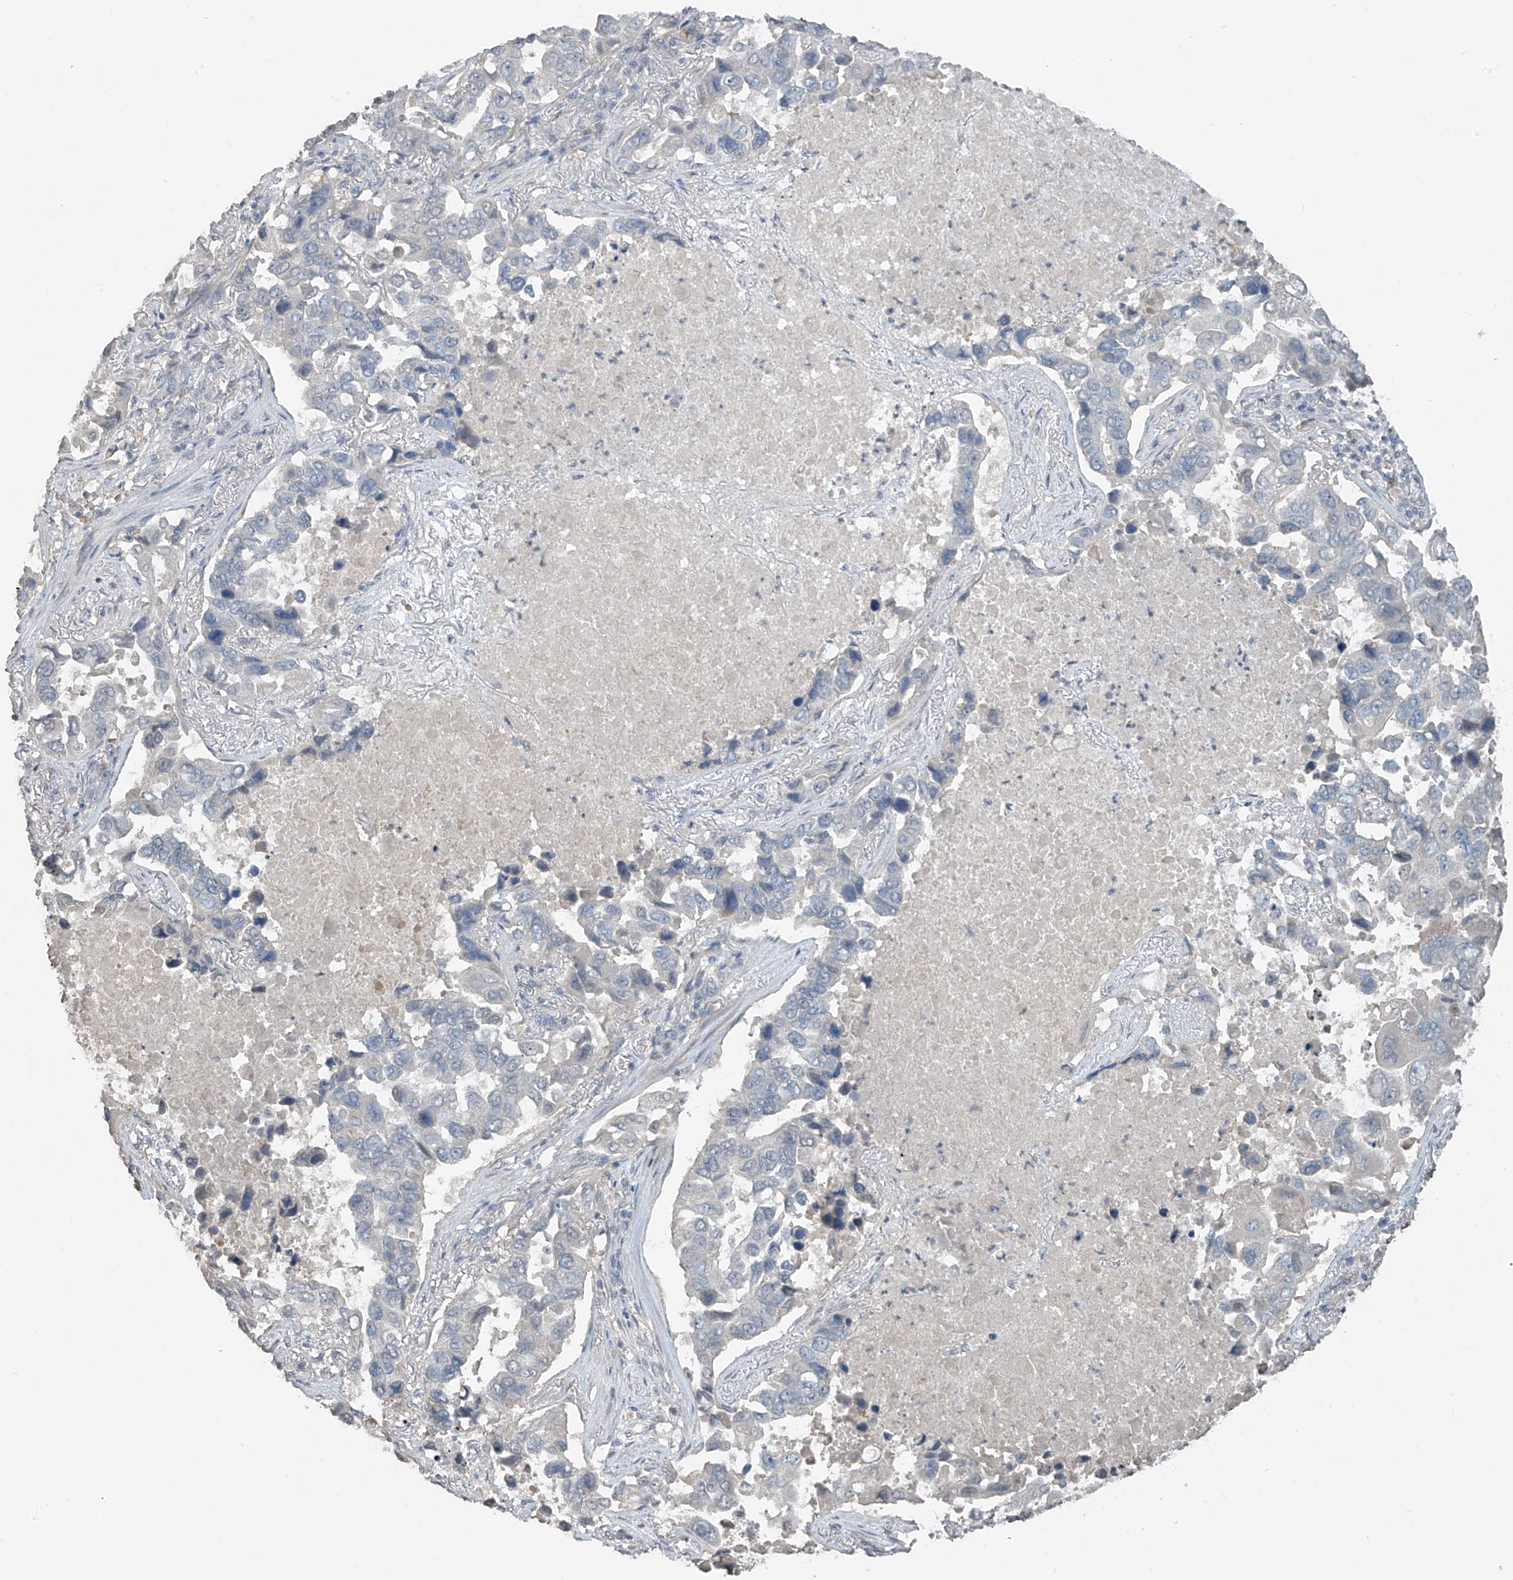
{"staining": {"intensity": "negative", "quantity": "none", "location": "none"}, "tissue": "lung cancer", "cell_type": "Tumor cells", "image_type": "cancer", "snomed": [{"axis": "morphology", "description": "Adenocarcinoma, NOS"}, {"axis": "topography", "description": "Lung"}], "caption": "Human adenocarcinoma (lung) stained for a protein using immunohistochemistry demonstrates no positivity in tumor cells.", "gene": "HOXA11", "patient": {"sex": "male", "age": 64}}